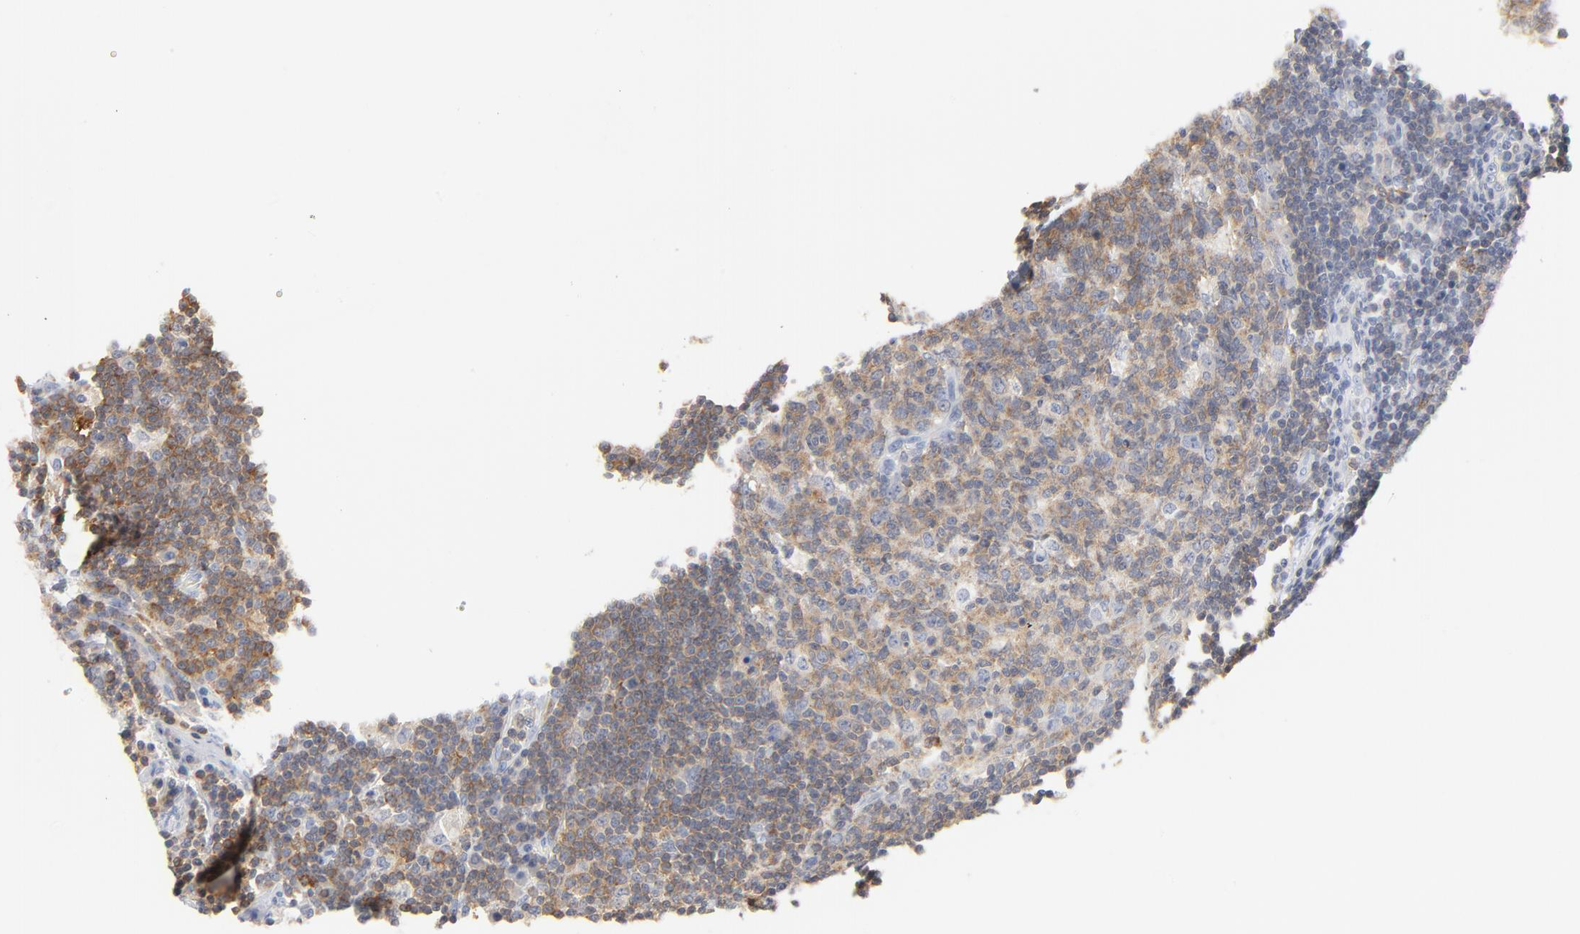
{"staining": {"intensity": "moderate", "quantity": ">75%", "location": "cytoplasmic/membranous"}, "tissue": "lymph node", "cell_type": "Germinal center cells", "image_type": "normal", "snomed": [{"axis": "morphology", "description": "Normal tissue, NOS"}, {"axis": "morphology", "description": "Squamous cell carcinoma, metastatic, NOS"}, {"axis": "topography", "description": "Lymph node"}], "caption": "Protein analysis of unremarkable lymph node reveals moderate cytoplasmic/membranous positivity in about >75% of germinal center cells. (brown staining indicates protein expression, while blue staining denotes nuclei).", "gene": "PTK2B", "patient": {"sex": "female", "age": 53}}